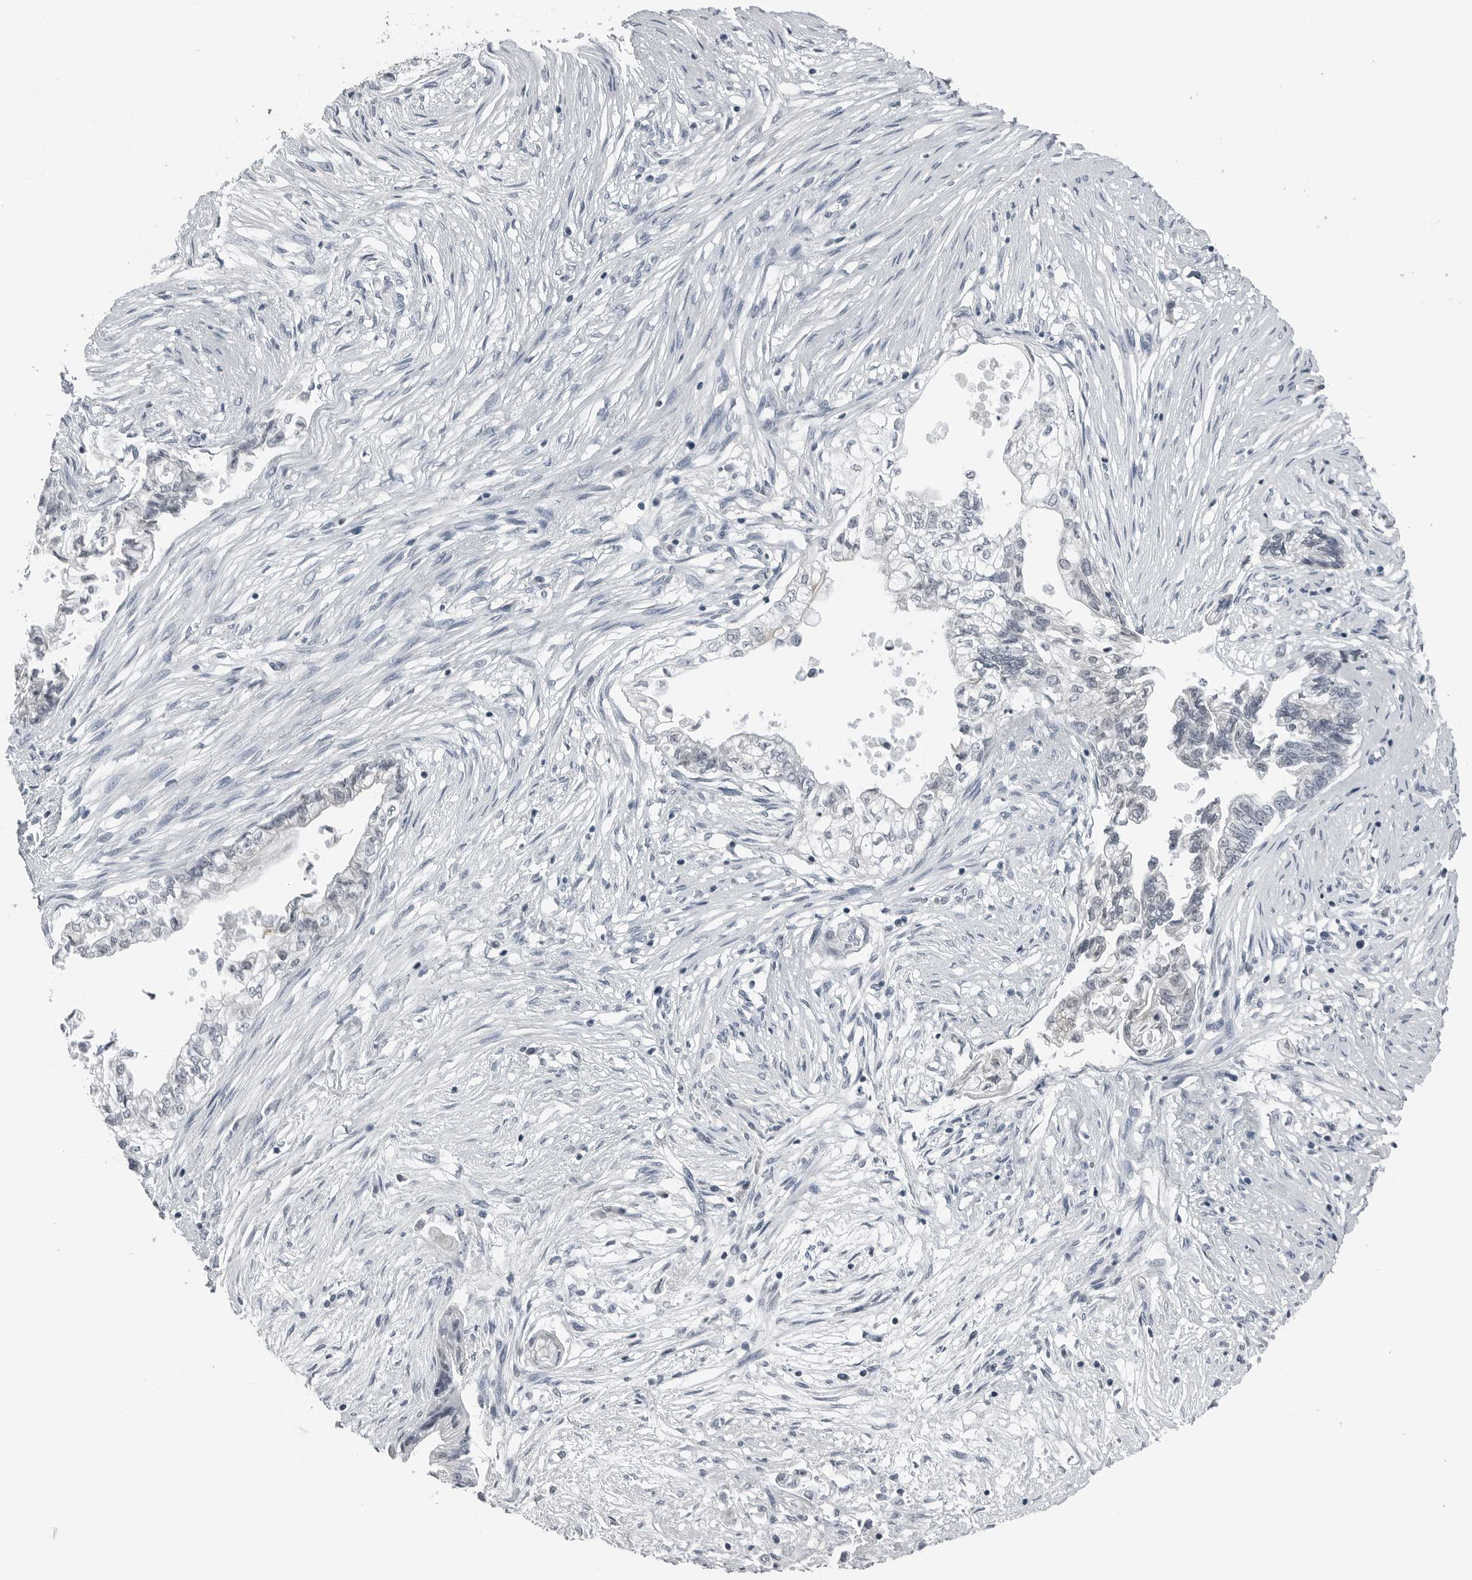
{"staining": {"intensity": "negative", "quantity": "none", "location": "none"}, "tissue": "pancreatic cancer", "cell_type": "Tumor cells", "image_type": "cancer", "snomed": [{"axis": "morphology", "description": "Adenocarcinoma, NOS"}, {"axis": "topography", "description": "Pancreas"}], "caption": "Immunohistochemical staining of human pancreatic adenocarcinoma shows no significant staining in tumor cells. (Brightfield microscopy of DAB IHC at high magnification).", "gene": "SPINK1", "patient": {"sex": "male", "age": 72}}